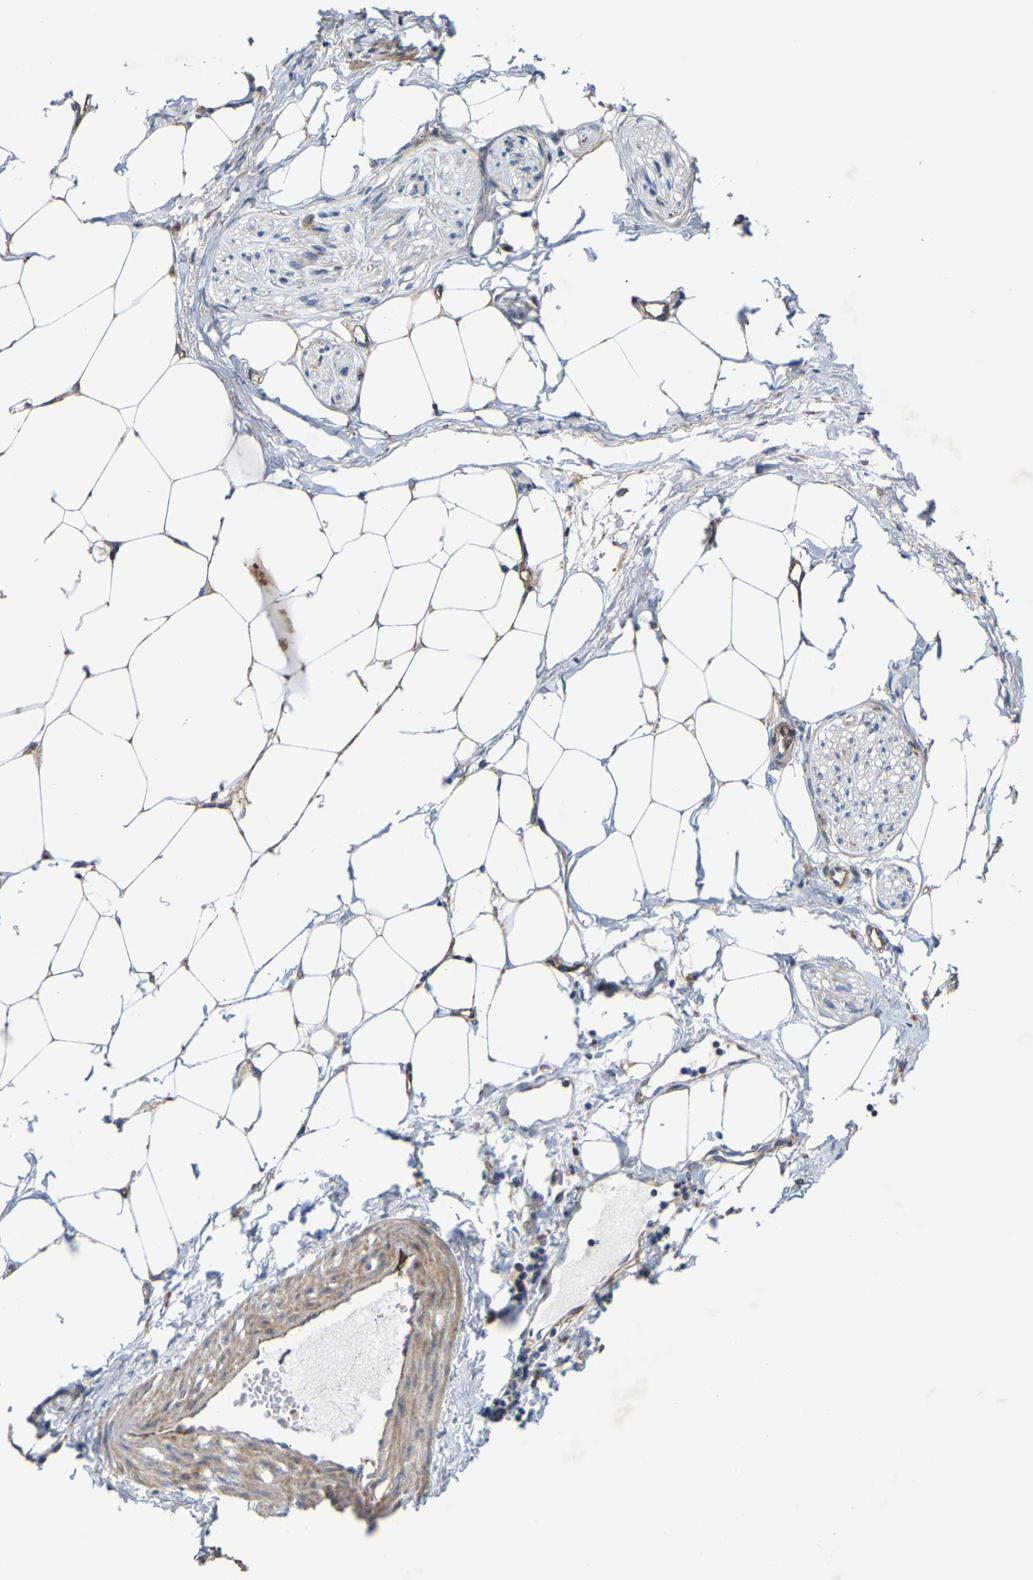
{"staining": {"intensity": "weak", "quantity": ">75%", "location": "cytoplasmic/membranous"}, "tissue": "adipose tissue", "cell_type": "Adipocytes", "image_type": "normal", "snomed": [{"axis": "morphology", "description": "Normal tissue, NOS"}, {"axis": "morphology", "description": "Adenocarcinoma, NOS"}, {"axis": "topography", "description": "Colon"}, {"axis": "topography", "description": "Peripheral nerve tissue"}], "caption": "A high-resolution image shows immunohistochemistry (IHC) staining of benign adipose tissue, which shows weak cytoplasmic/membranous positivity in about >75% of adipocytes. The staining is performed using DAB (3,3'-diaminobenzidine) brown chromogen to label protein expression. The nuclei are counter-stained blue using hematoxylin.", "gene": "TOR1B", "patient": {"sex": "male", "age": 14}}